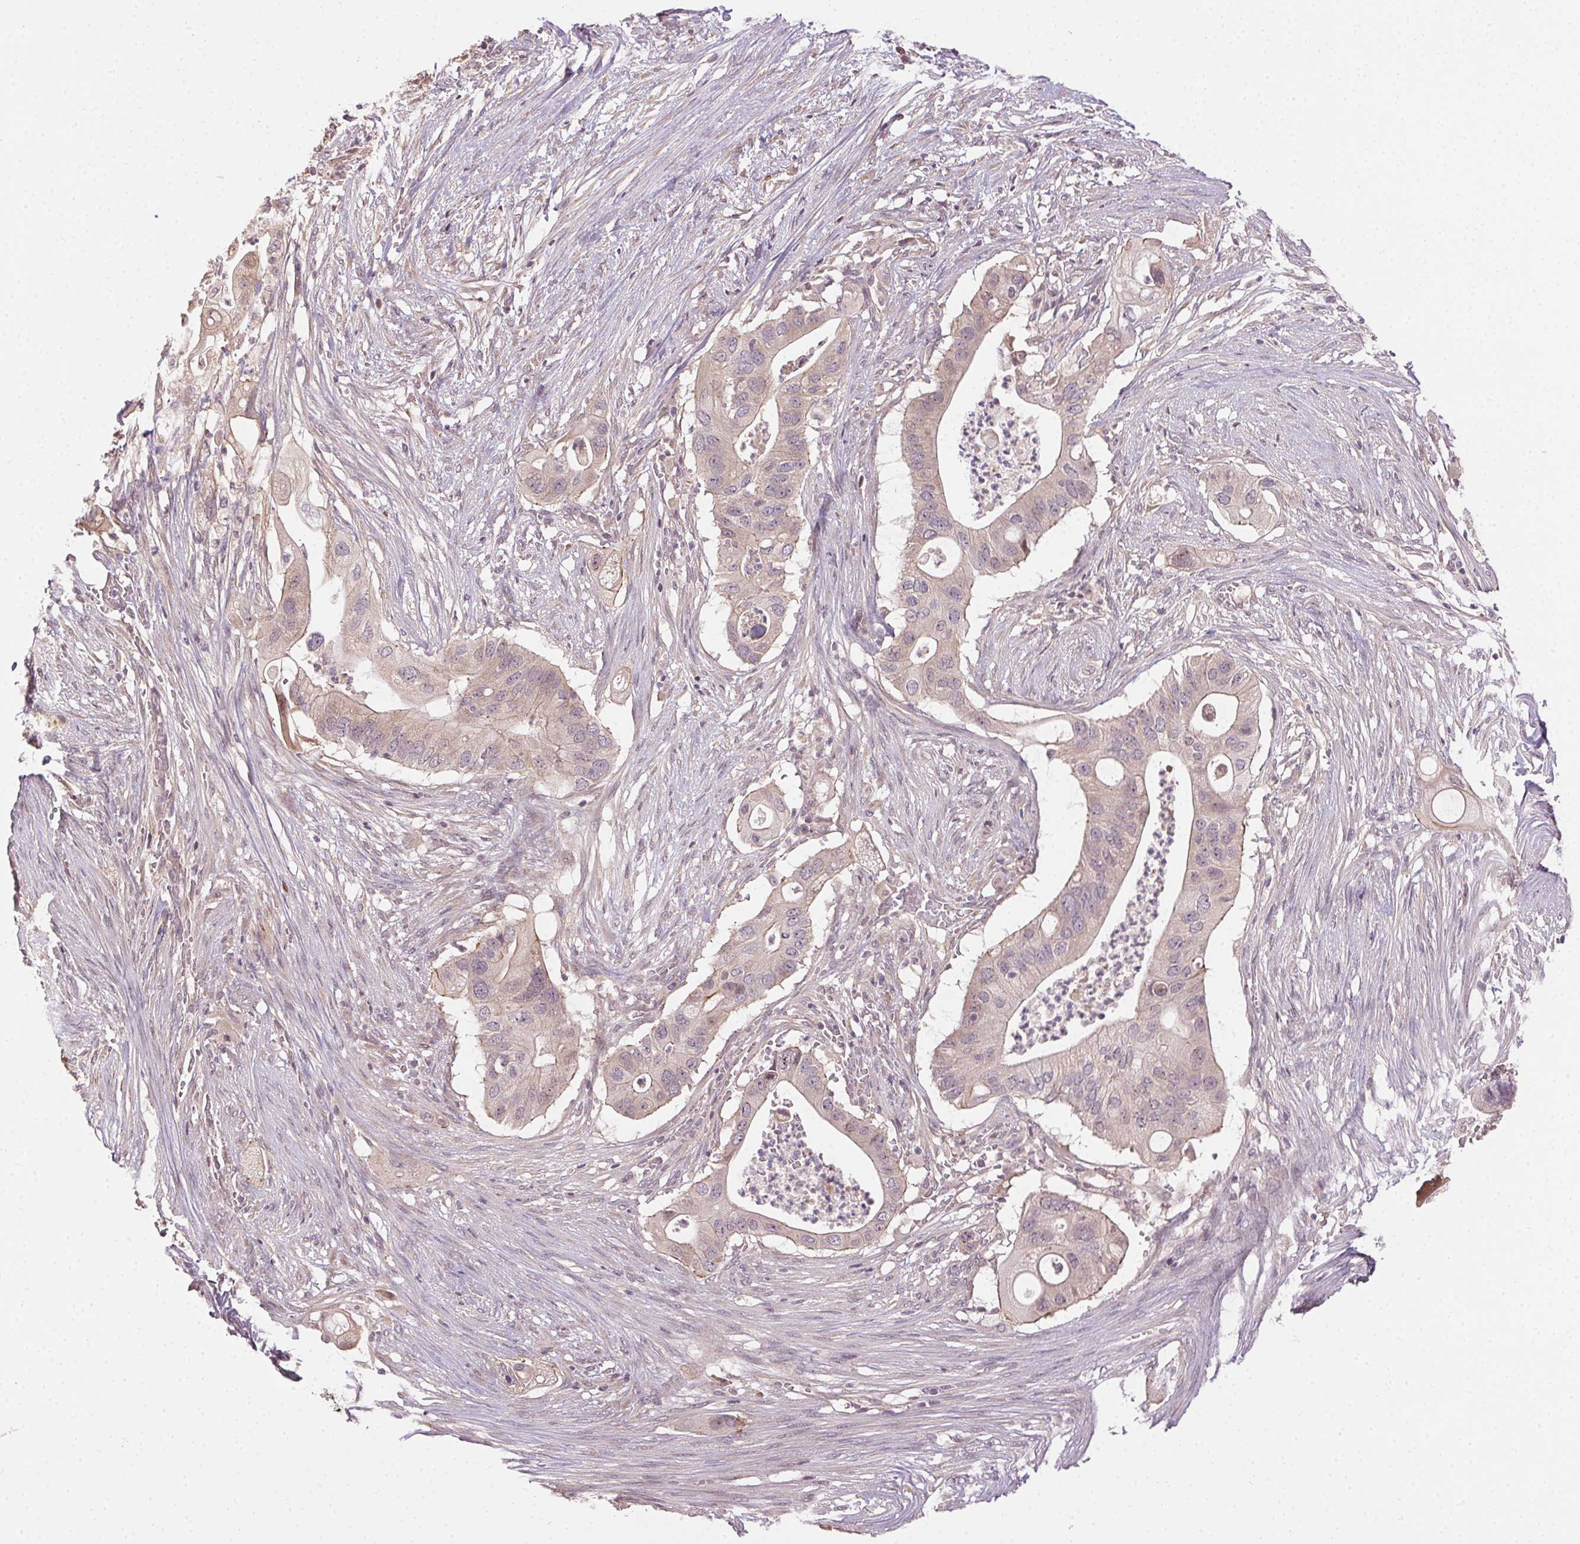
{"staining": {"intensity": "weak", "quantity": "<25%", "location": "cytoplasmic/membranous"}, "tissue": "pancreatic cancer", "cell_type": "Tumor cells", "image_type": "cancer", "snomed": [{"axis": "morphology", "description": "Adenocarcinoma, NOS"}, {"axis": "topography", "description": "Pancreas"}], "caption": "The micrograph exhibits no significant expression in tumor cells of pancreatic adenocarcinoma.", "gene": "ATP1B3", "patient": {"sex": "female", "age": 72}}